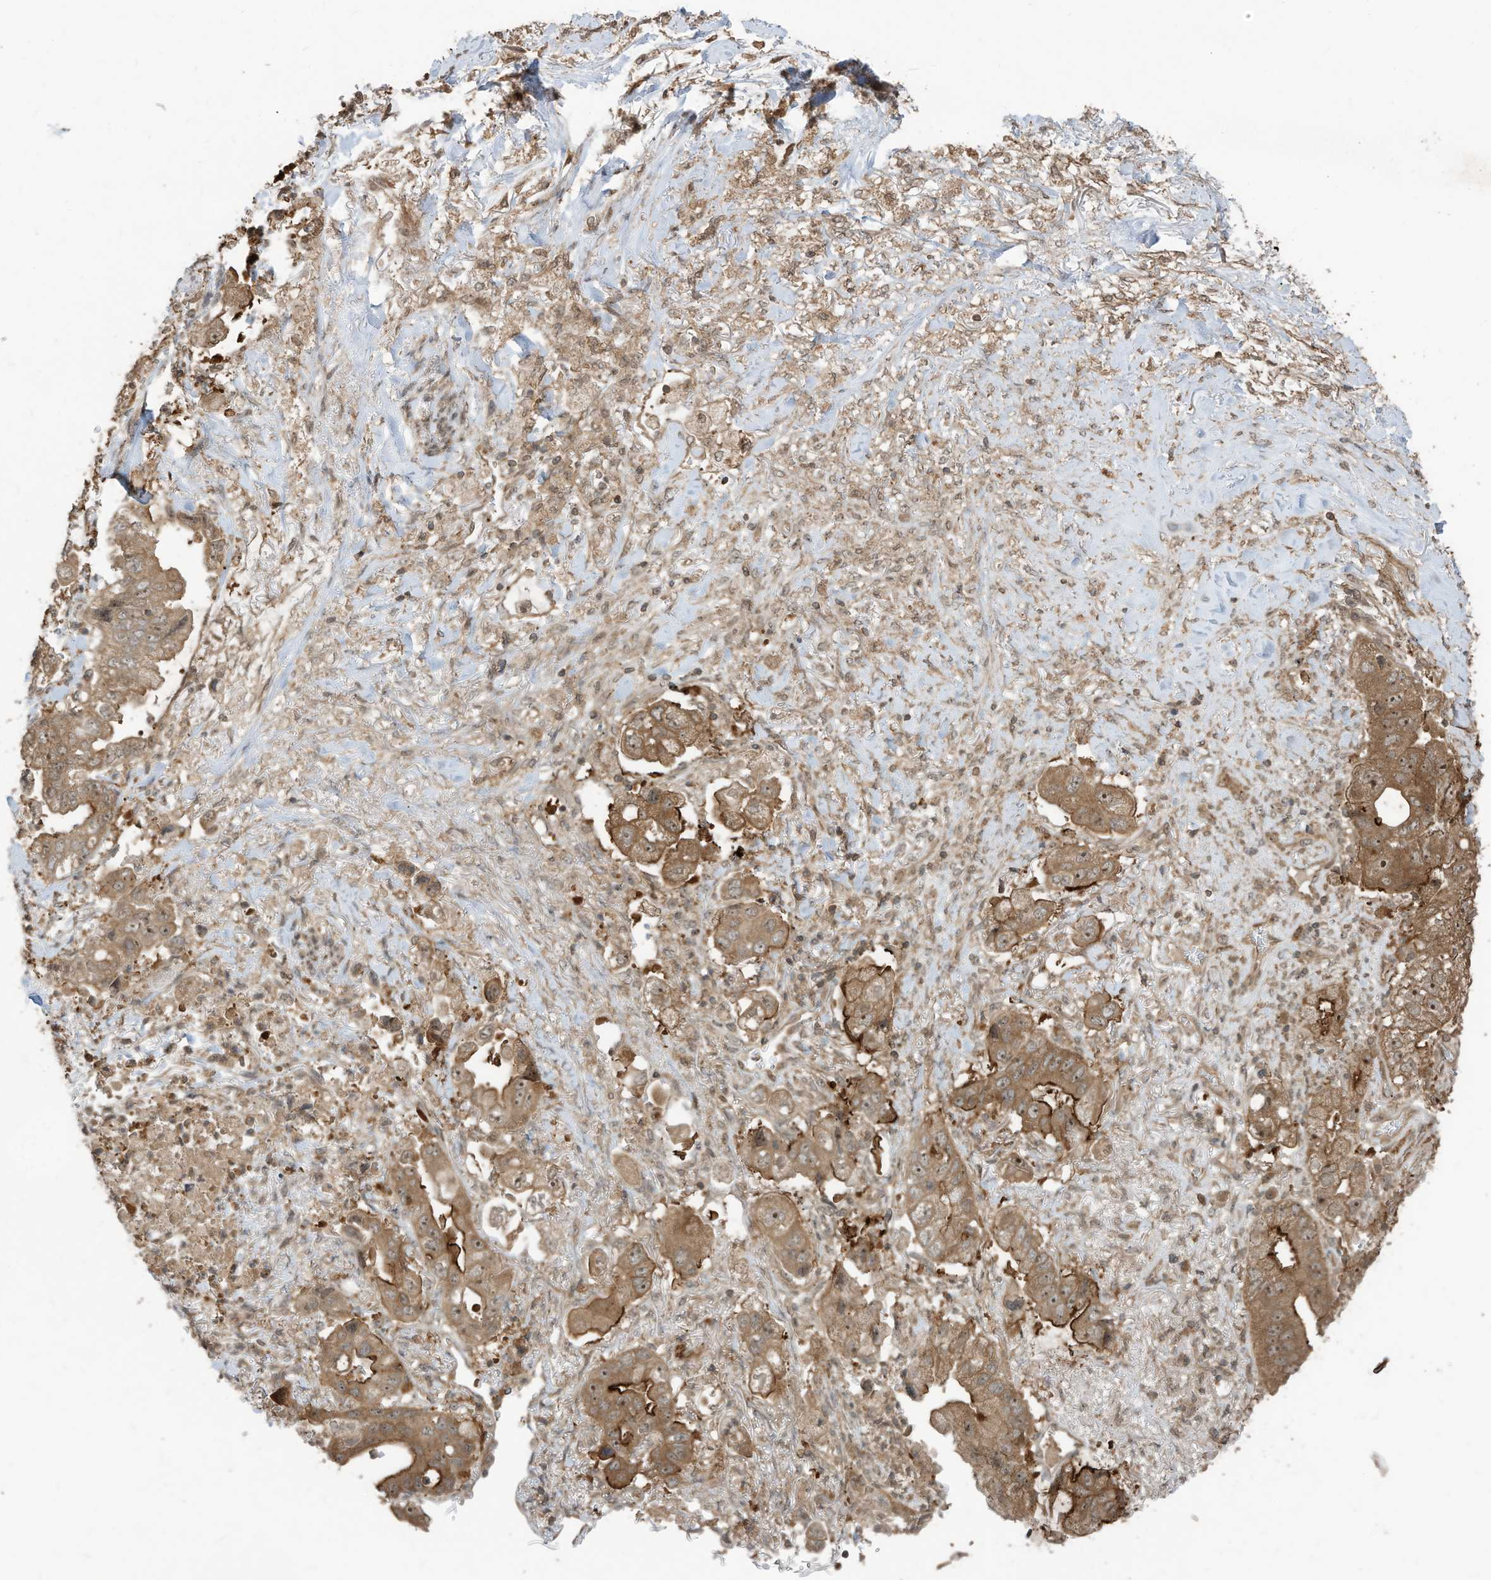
{"staining": {"intensity": "moderate", "quantity": ">75%", "location": "cytoplasmic/membranous,nuclear"}, "tissue": "stomach cancer", "cell_type": "Tumor cells", "image_type": "cancer", "snomed": [{"axis": "morphology", "description": "Adenocarcinoma, NOS"}, {"axis": "topography", "description": "Stomach"}], "caption": "Stomach cancer (adenocarcinoma) stained for a protein (brown) exhibits moderate cytoplasmic/membranous and nuclear positive staining in approximately >75% of tumor cells.", "gene": "CARF", "patient": {"sex": "male", "age": 62}}